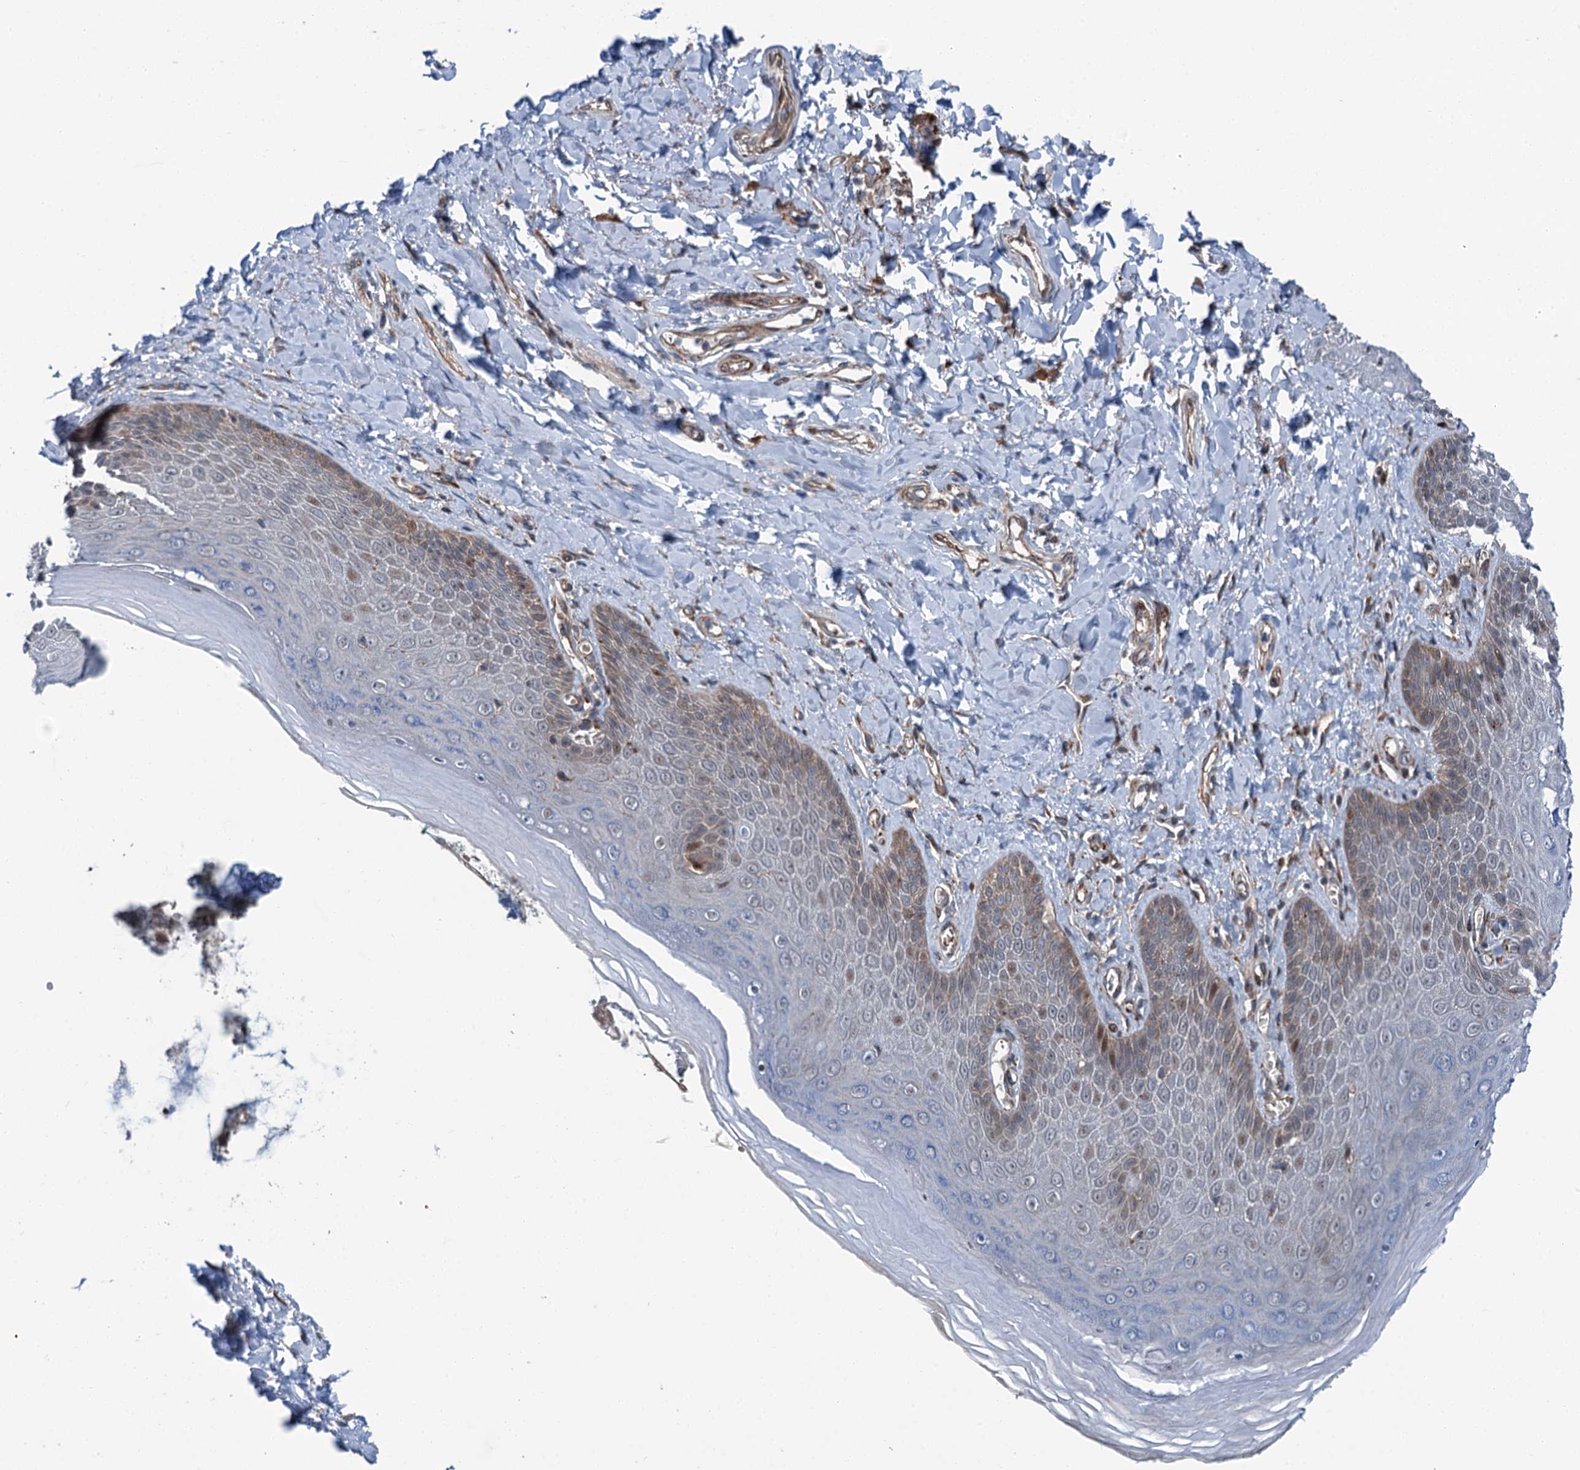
{"staining": {"intensity": "moderate", "quantity": "<25%", "location": "nuclear"}, "tissue": "skin", "cell_type": "Epidermal cells", "image_type": "normal", "snomed": [{"axis": "morphology", "description": "Normal tissue, NOS"}, {"axis": "topography", "description": "Anal"}], "caption": "Immunohistochemistry (IHC) of benign skin shows low levels of moderate nuclear positivity in about <25% of epidermal cells.", "gene": "POLR1D", "patient": {"sex": "male", "age": 78}}